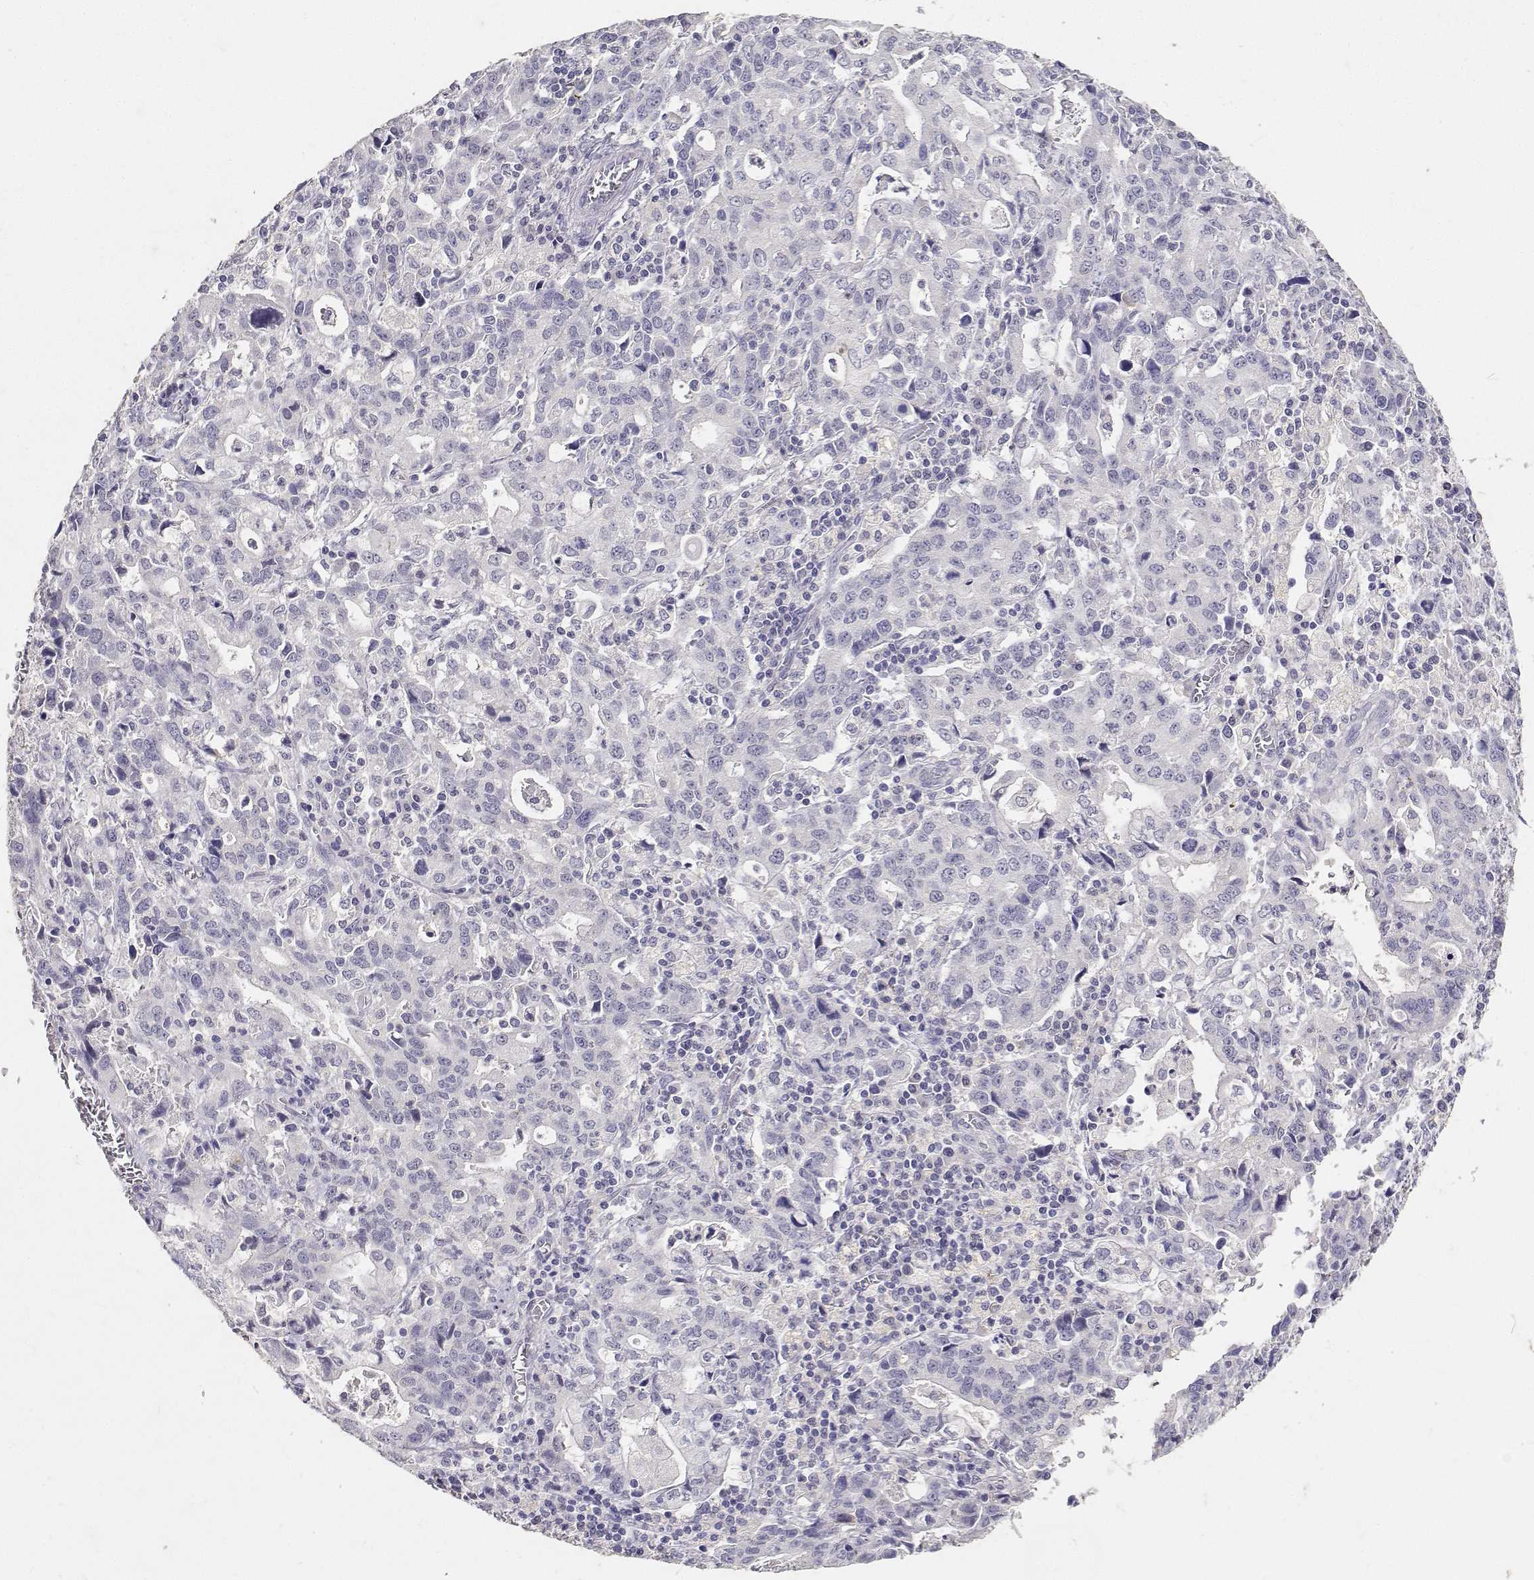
{"staining": {"intensity": "negative", "quantity": "none", "location": "none"}, "tissue": "stomach cancer", "cell_type": "Tumor cells", "image_type": "cancer", "snomed": [{"axis": "morphology", "description": "Adenocarcinoma, NOS"}, {"axis": "topography", "description": "Stomach, upper"}], "caption": "DAB (3,3'-diaminobenzidine) immunohistochemical staining of human stomach adenocarcinoma exhibits no significant staining in tumor cells. Nuclei are stained in blue.", "gene": "PAEP", "patient": {"sex": "male", "age": 85}}